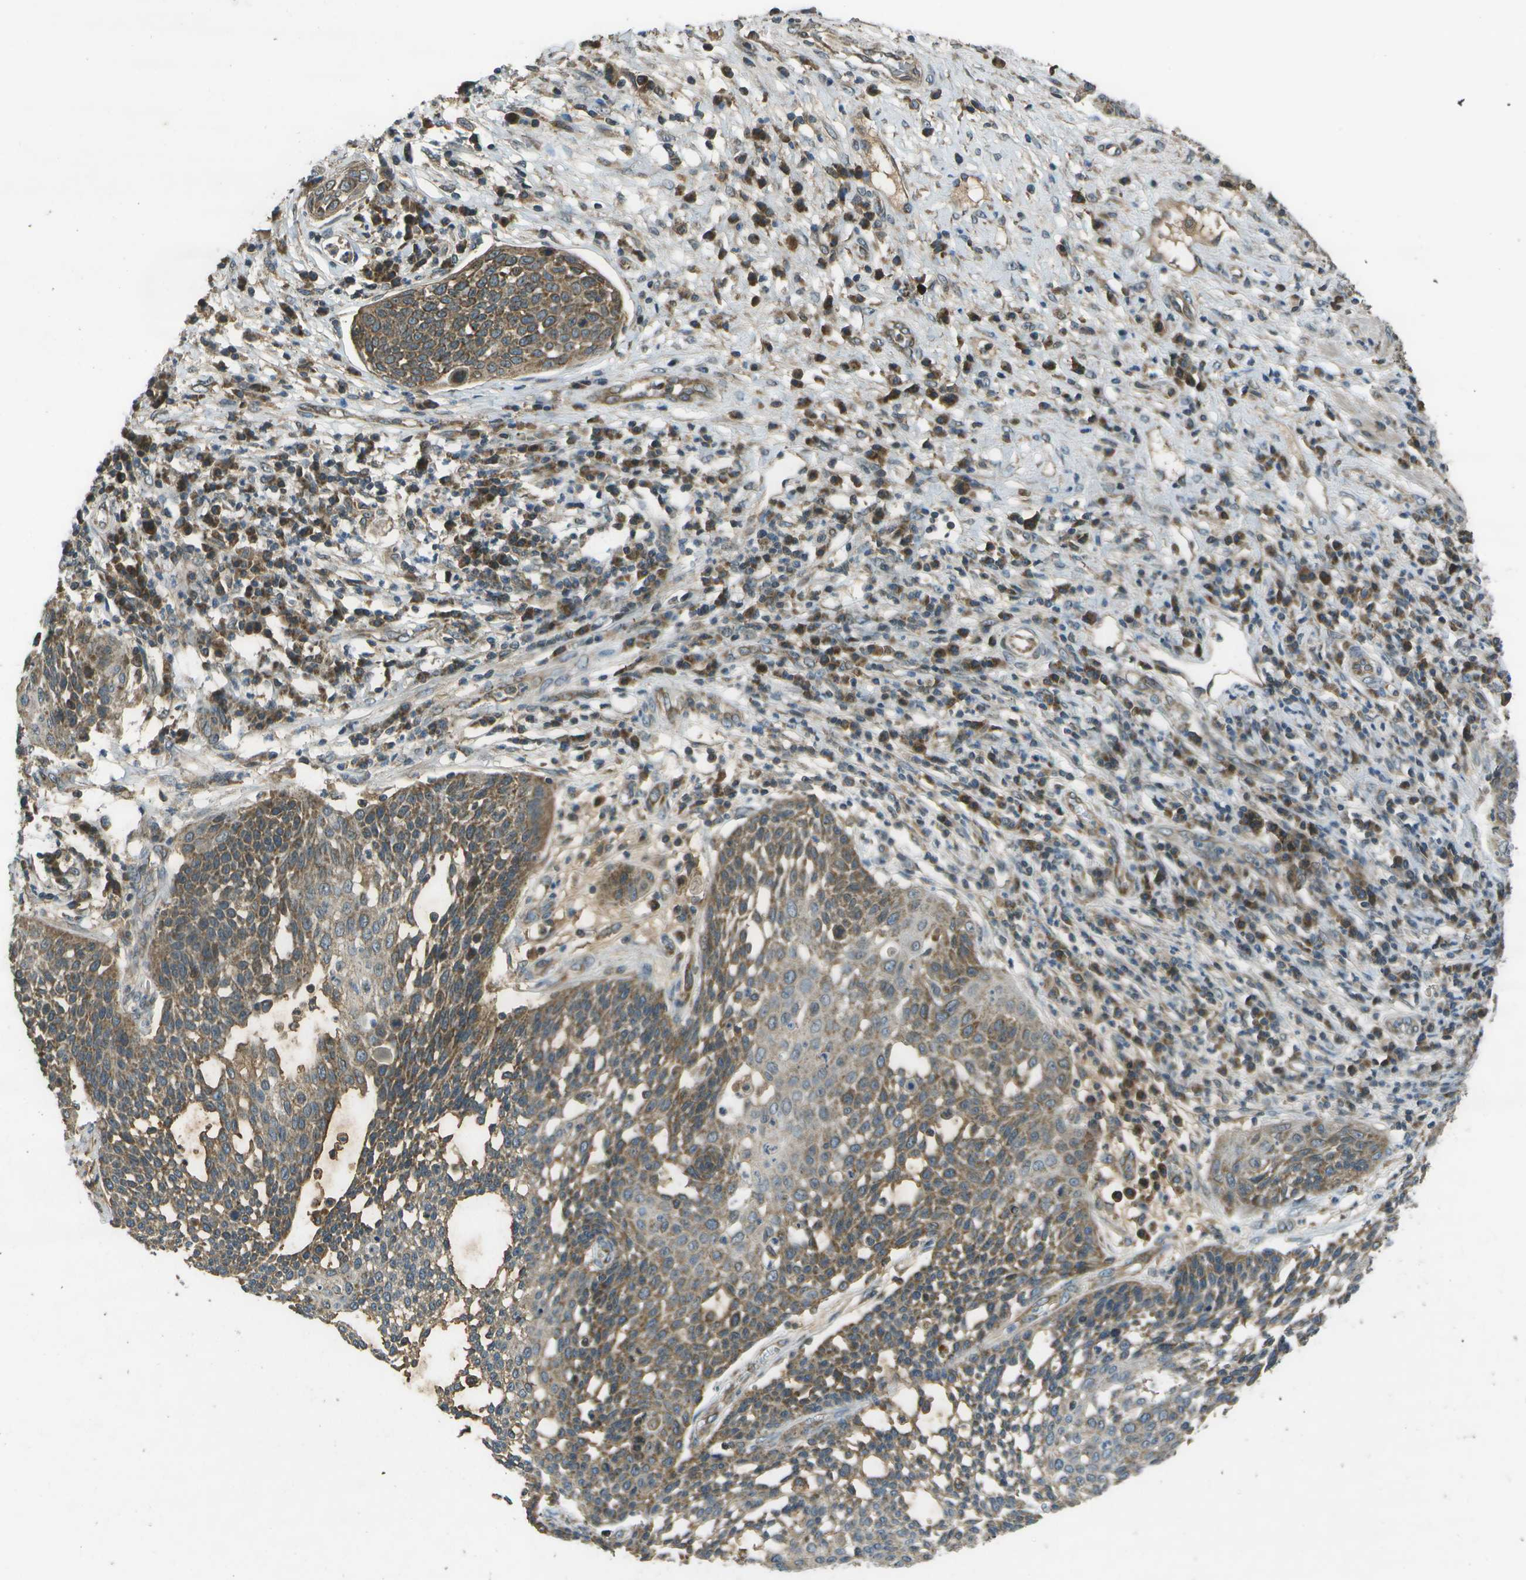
{"staining": {"intensity": "moderate", "quantity": ">75%", "location": "cytoplasmic/membranous"}, "tissue": "cervical cancer", "cell_type": "Tumor cells", "image_type": "cancer", "snomed": [{"axis": "morphology", "description": "Squamous cell carcinoma, NOS"}, {"axis": "topography", "description": "Cervix"}], "caption": "Squamous cell carcinoma (cervical) stained for a protein exhibits moderate cytoplasmic/membranous positivity in tumor cells.", "gene": "HFE", "patient": {"sex": "female", "age": 34}}